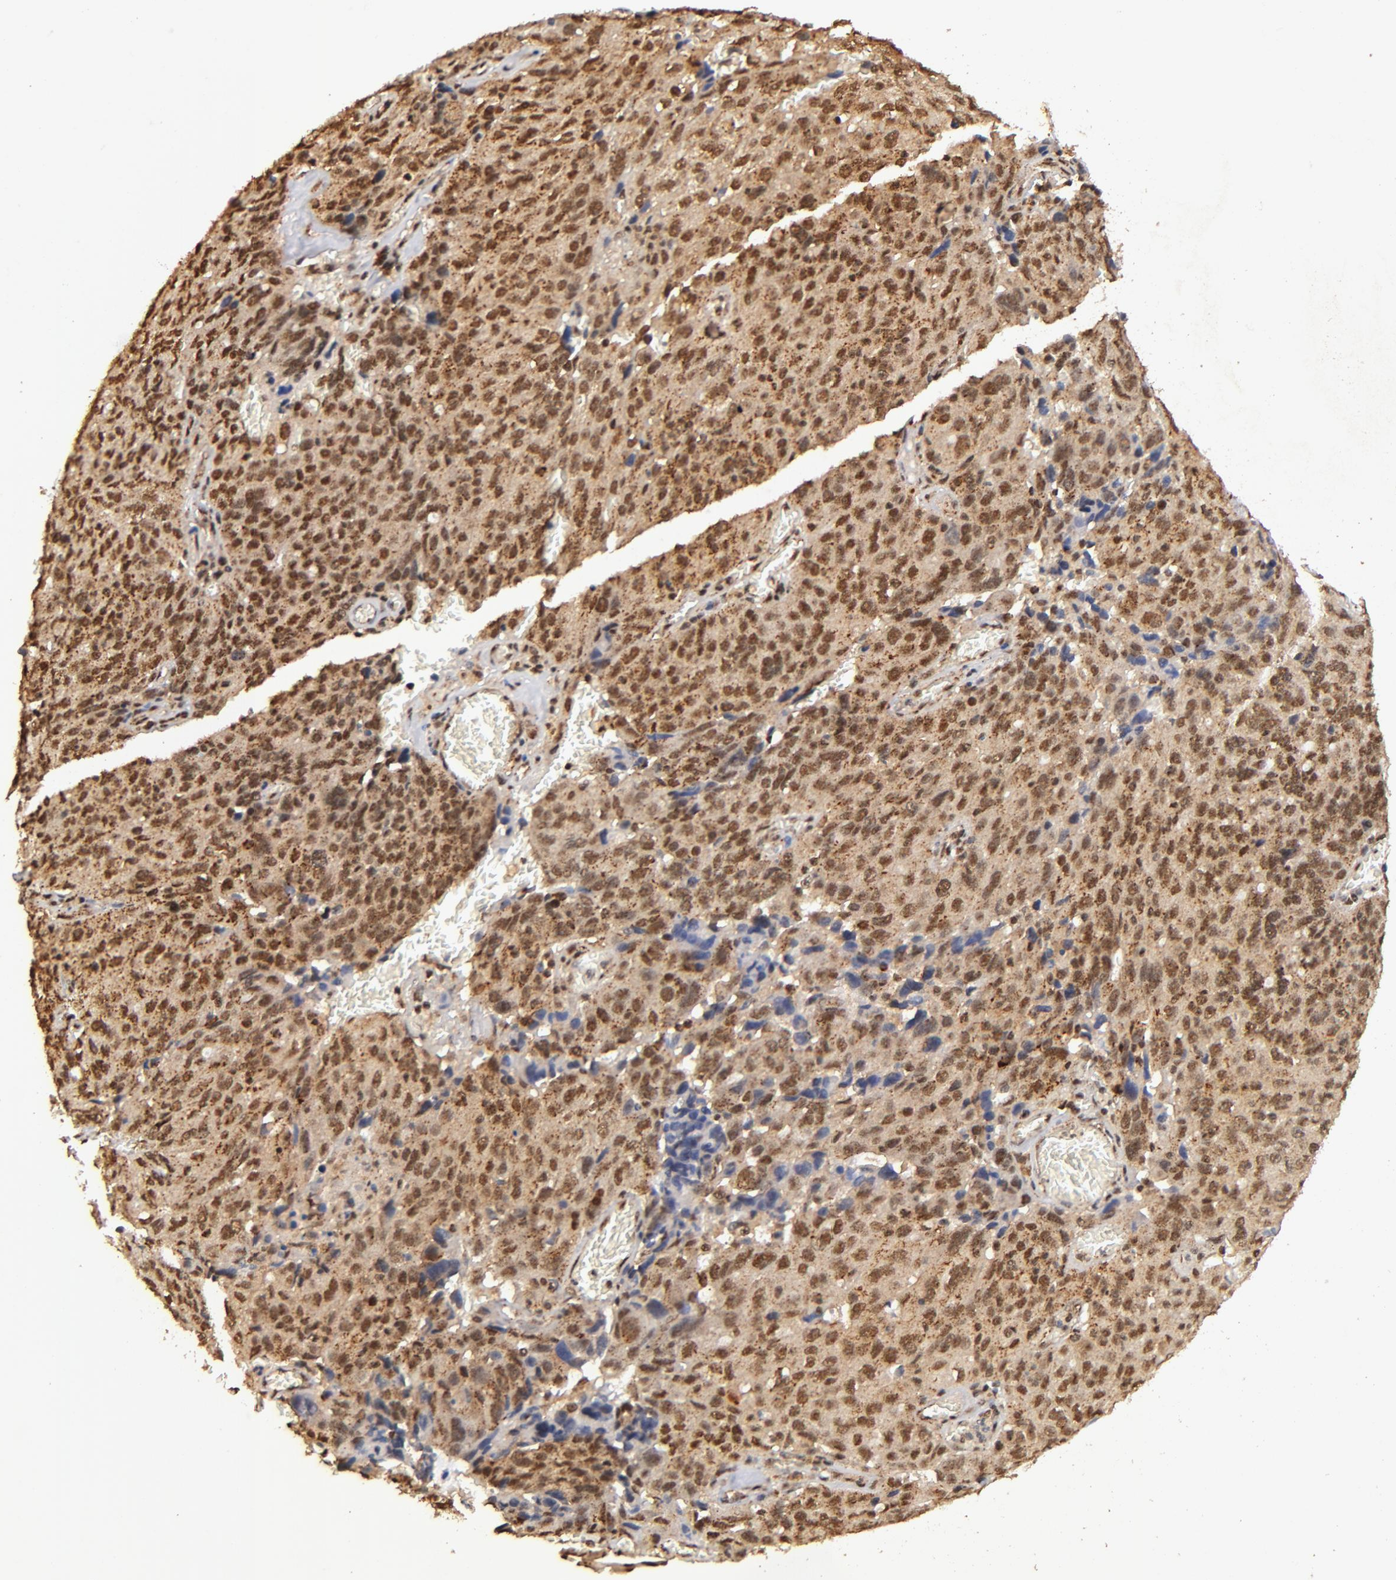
{"staining": {"intensity": "strong", "quantity": ">75%", "location": "cytoplasmic/membranous,nuclear"}, "tissue": "ovarian cancer", "cell_type": "Tumor cells", "image_type": "cancer", "snomed": [{"axis": "morphology", "description": "Carcinoma, endometroid"}, {"axis": "topography", "description": "Ovary"}], "caption": "A brown stain shows strong cytoplasmic/membranous and nuclear staining of a protein in human ovarian cancer (endometroid carcinoma) tumor cells.", "gene": "MED12", "patient": {"sex": "female", "age": 75}}